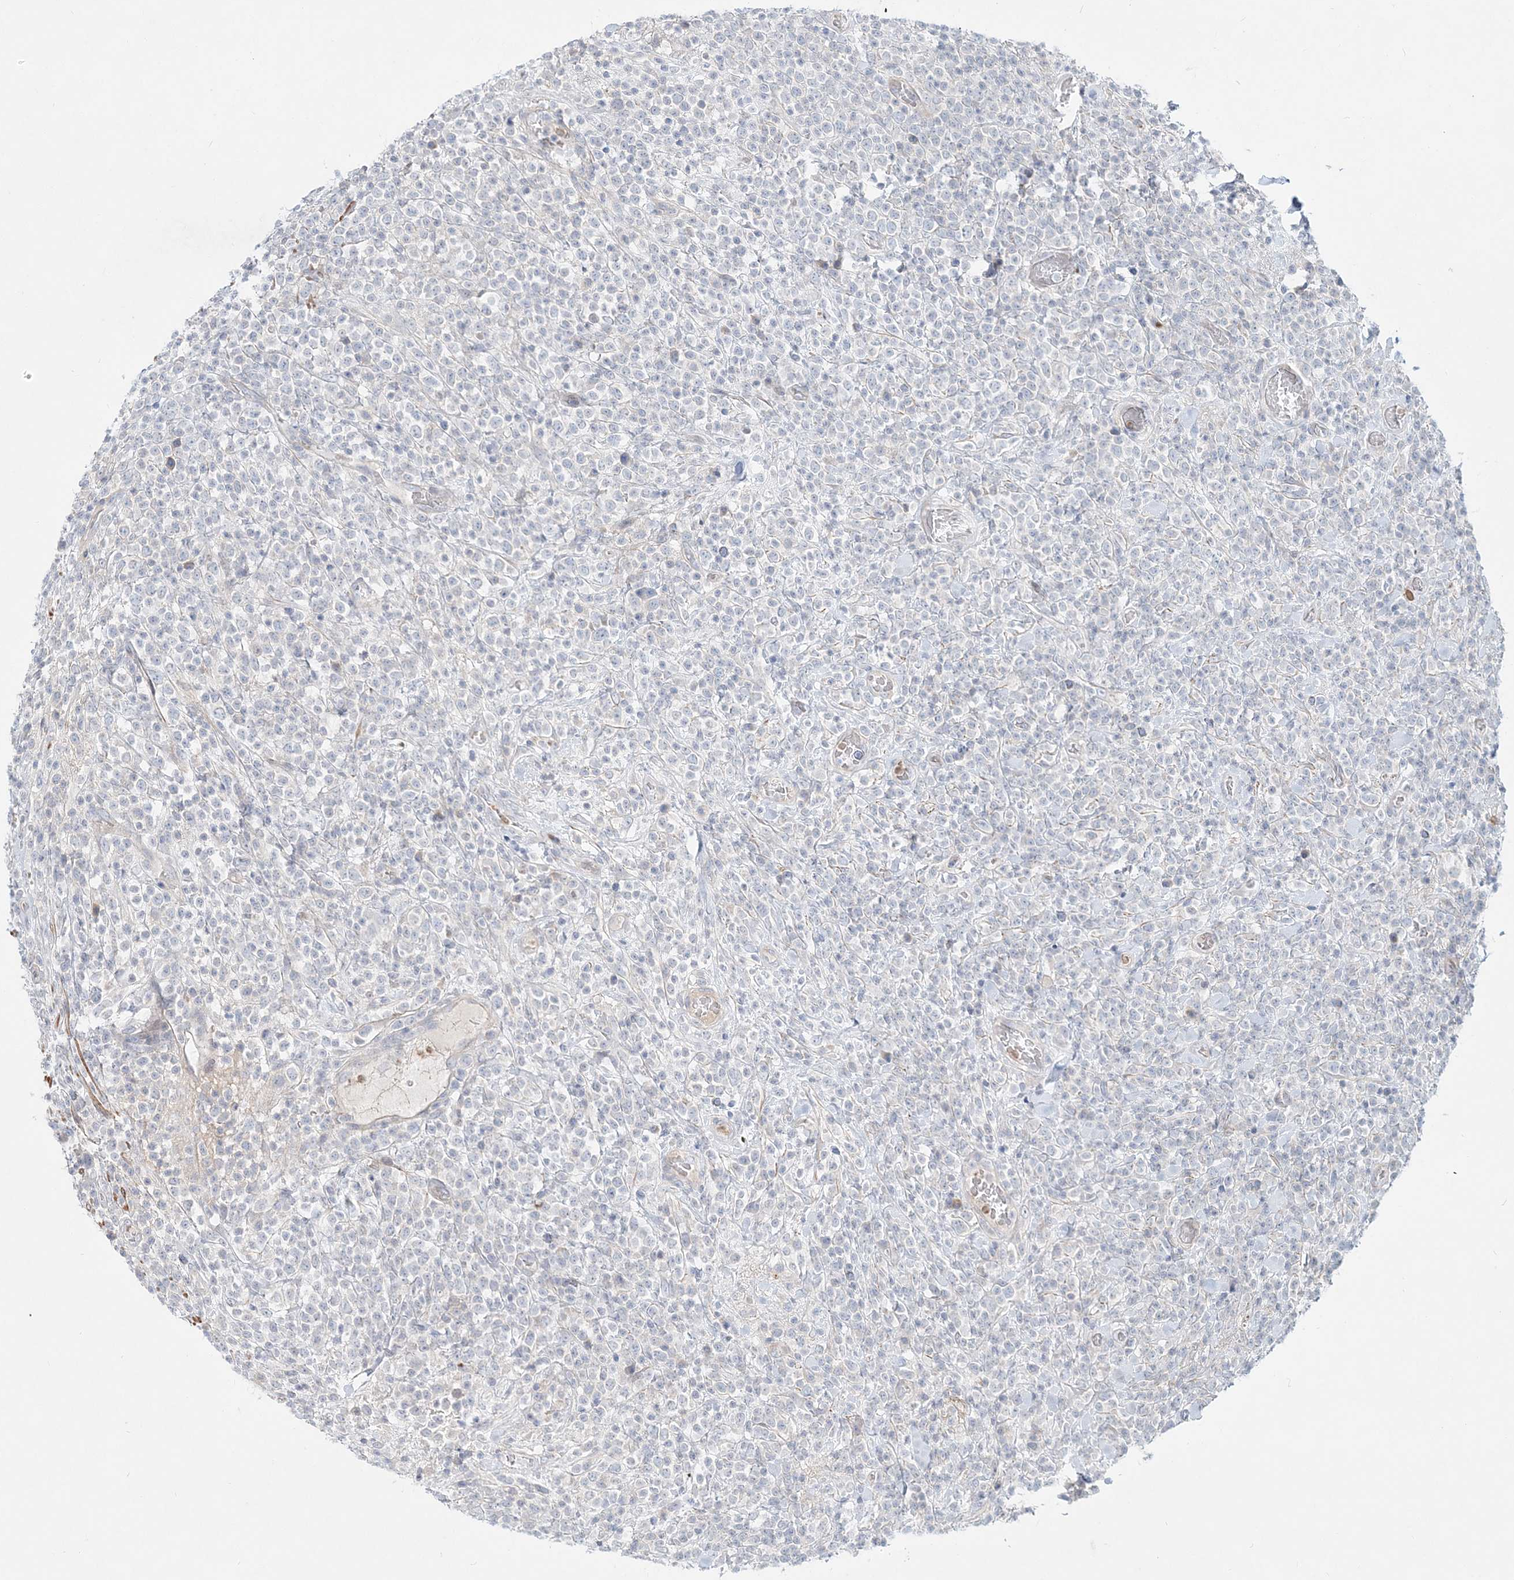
{"staining": {"intensity": "negative", "quantity": "none", "location": "none"}, "tissue": "lymphoma", "cell_type": "Tumor cells", "image_type": "cancer", "snomed": [{"axis": "morphology", "description": "Malignant lymphoma, non-Hodgkin's type, High grade"}, {"axis": "topography", "description": "Colon"}], "caption": "Human high-grade malignant lymphoma, non-Hodgkin's type stained for a protein using IHC displays no staining in tumor cells.", "gene": "DNAH5", "patient": {"sex": "female", "age": 53}}